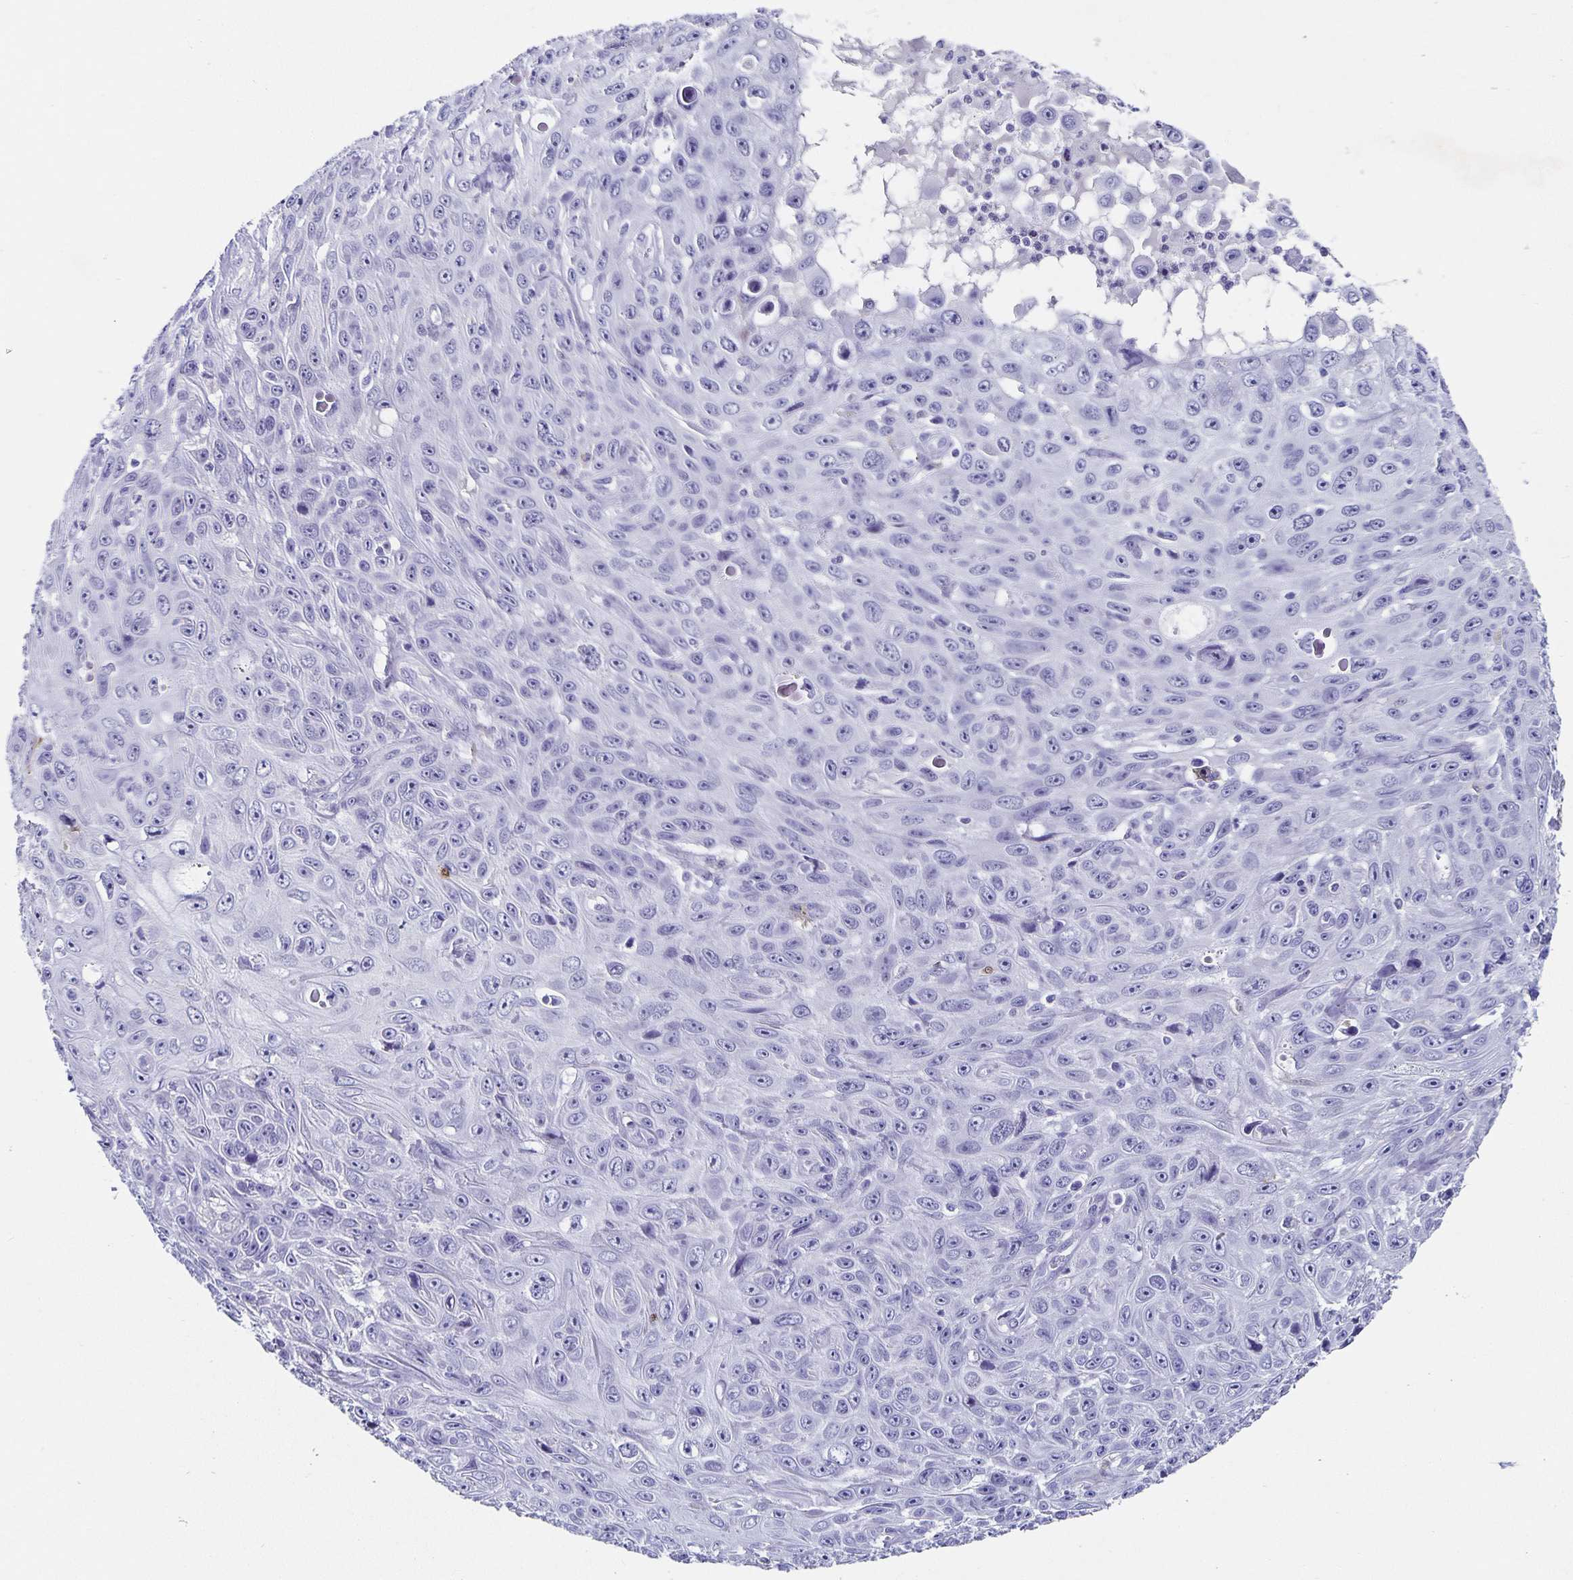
{"staining": {"intensity": "negative", "quantity": "none", "location": "none"}, "tissue": "skin cancer", "cell_type": "Tumor cells", "image_type": "cancer", "snomed": [{"axis": "morphology", "description": "Squamous cell carcinoma, NOS"}, {"axis": "topography", "description": "Skin"}], "caption": "DAB immunohistochemical staining of human skin cancer (squamous cell carcinoma) reveals no significant positivity in tumor cells.", "gene": "CHGA", "patient": {"sex": "male", "age": 82}}